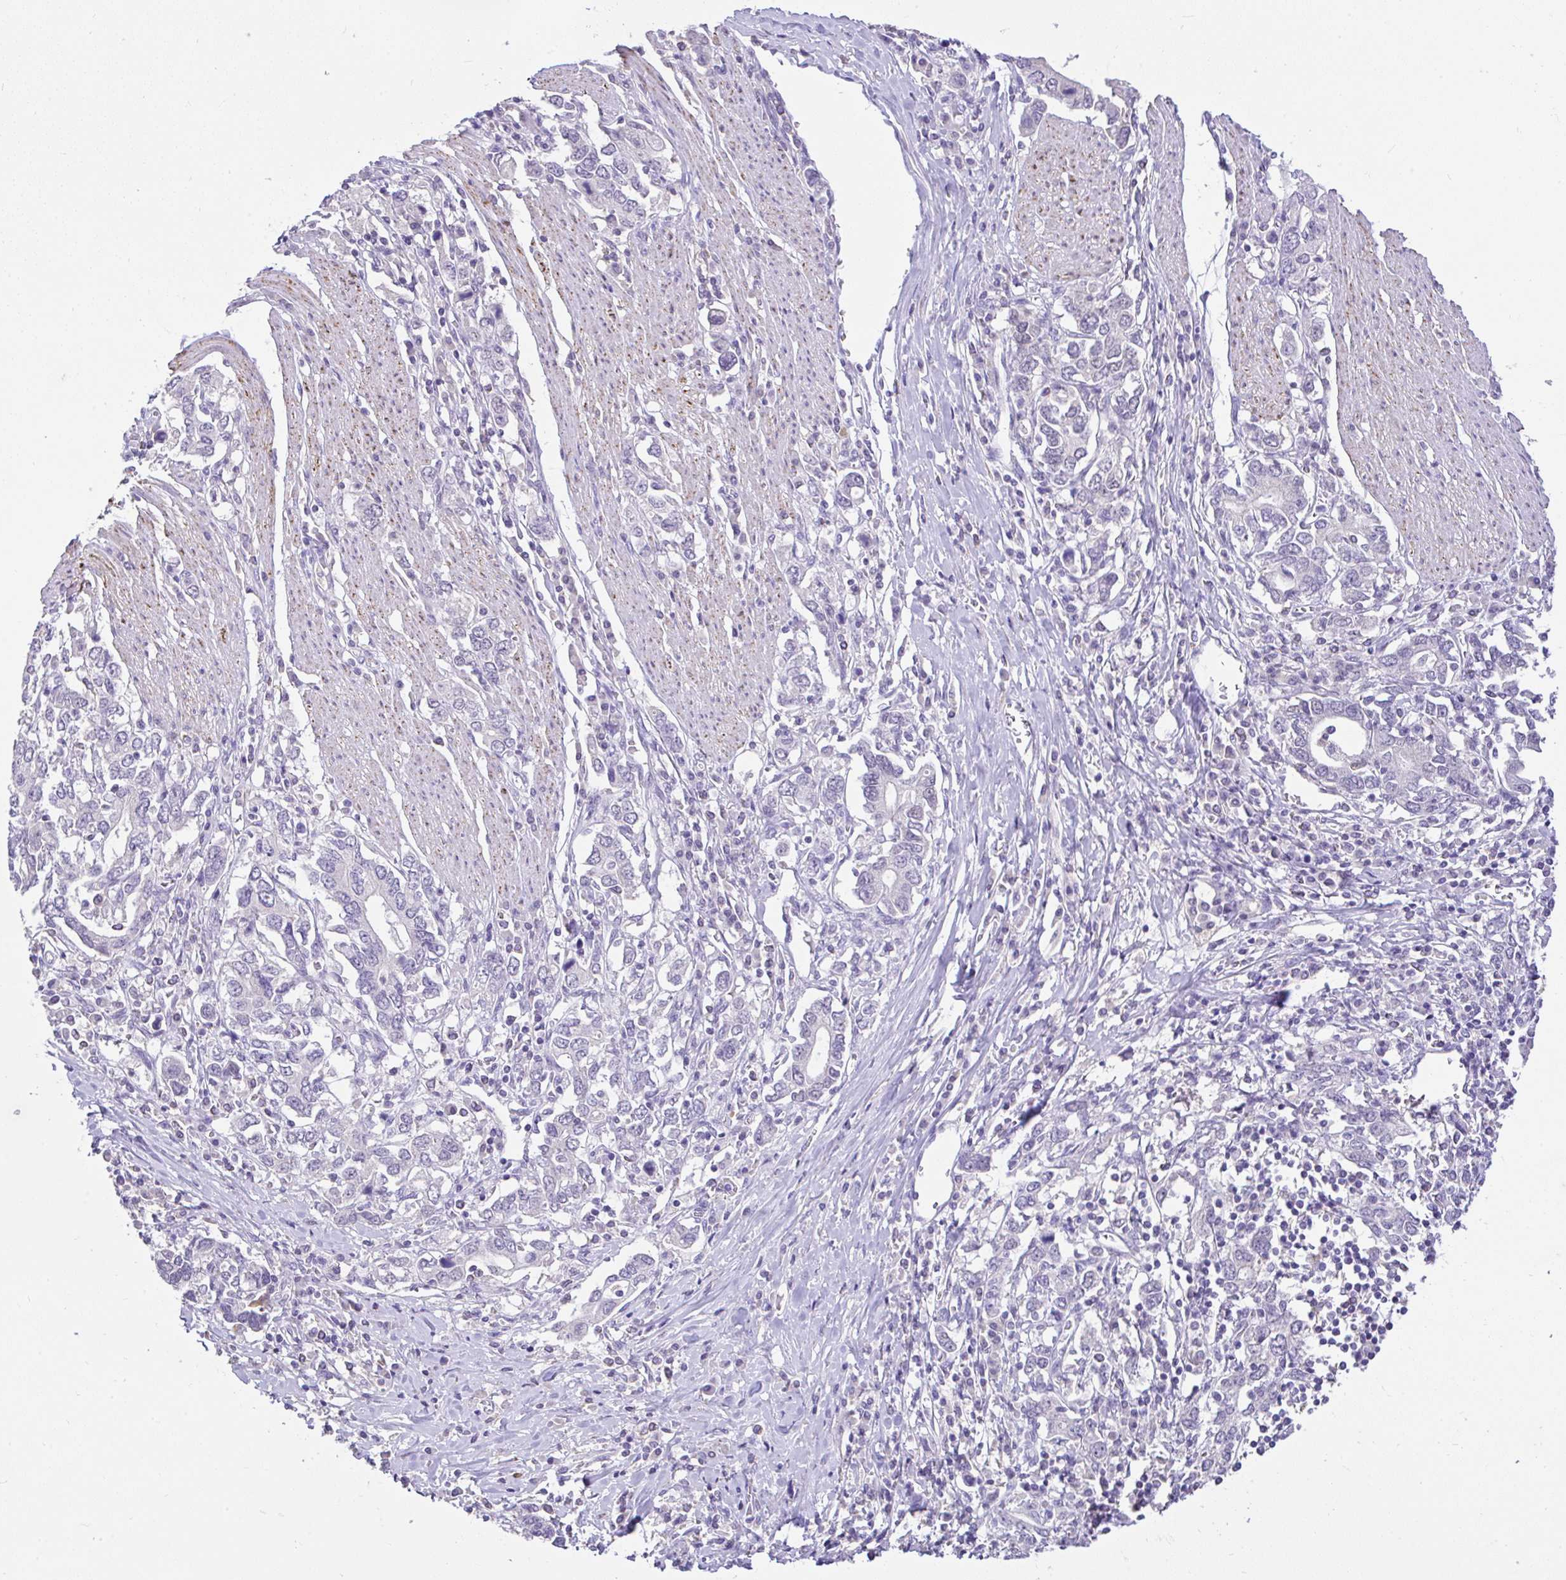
{"staining": {"intensity": "negative", "quantity": "none", "location": "none"}, "tissue": "stomach cancer", "cell_type": "Tumor cells", "image_type": "cancer", "snomed": [{"axis": "morphology", "description": "Adenocarcinoma, NOS"}, {"axis": "topography", "description": "Stomach, upper"}, {"axis": "topography", "description": "Stomach"}], "caption": "Tumor cells show no significant positivity in adenocarcinoma (stomach).", "gene": "CTU1", "patient": {"sex": "male", "age": 62}}